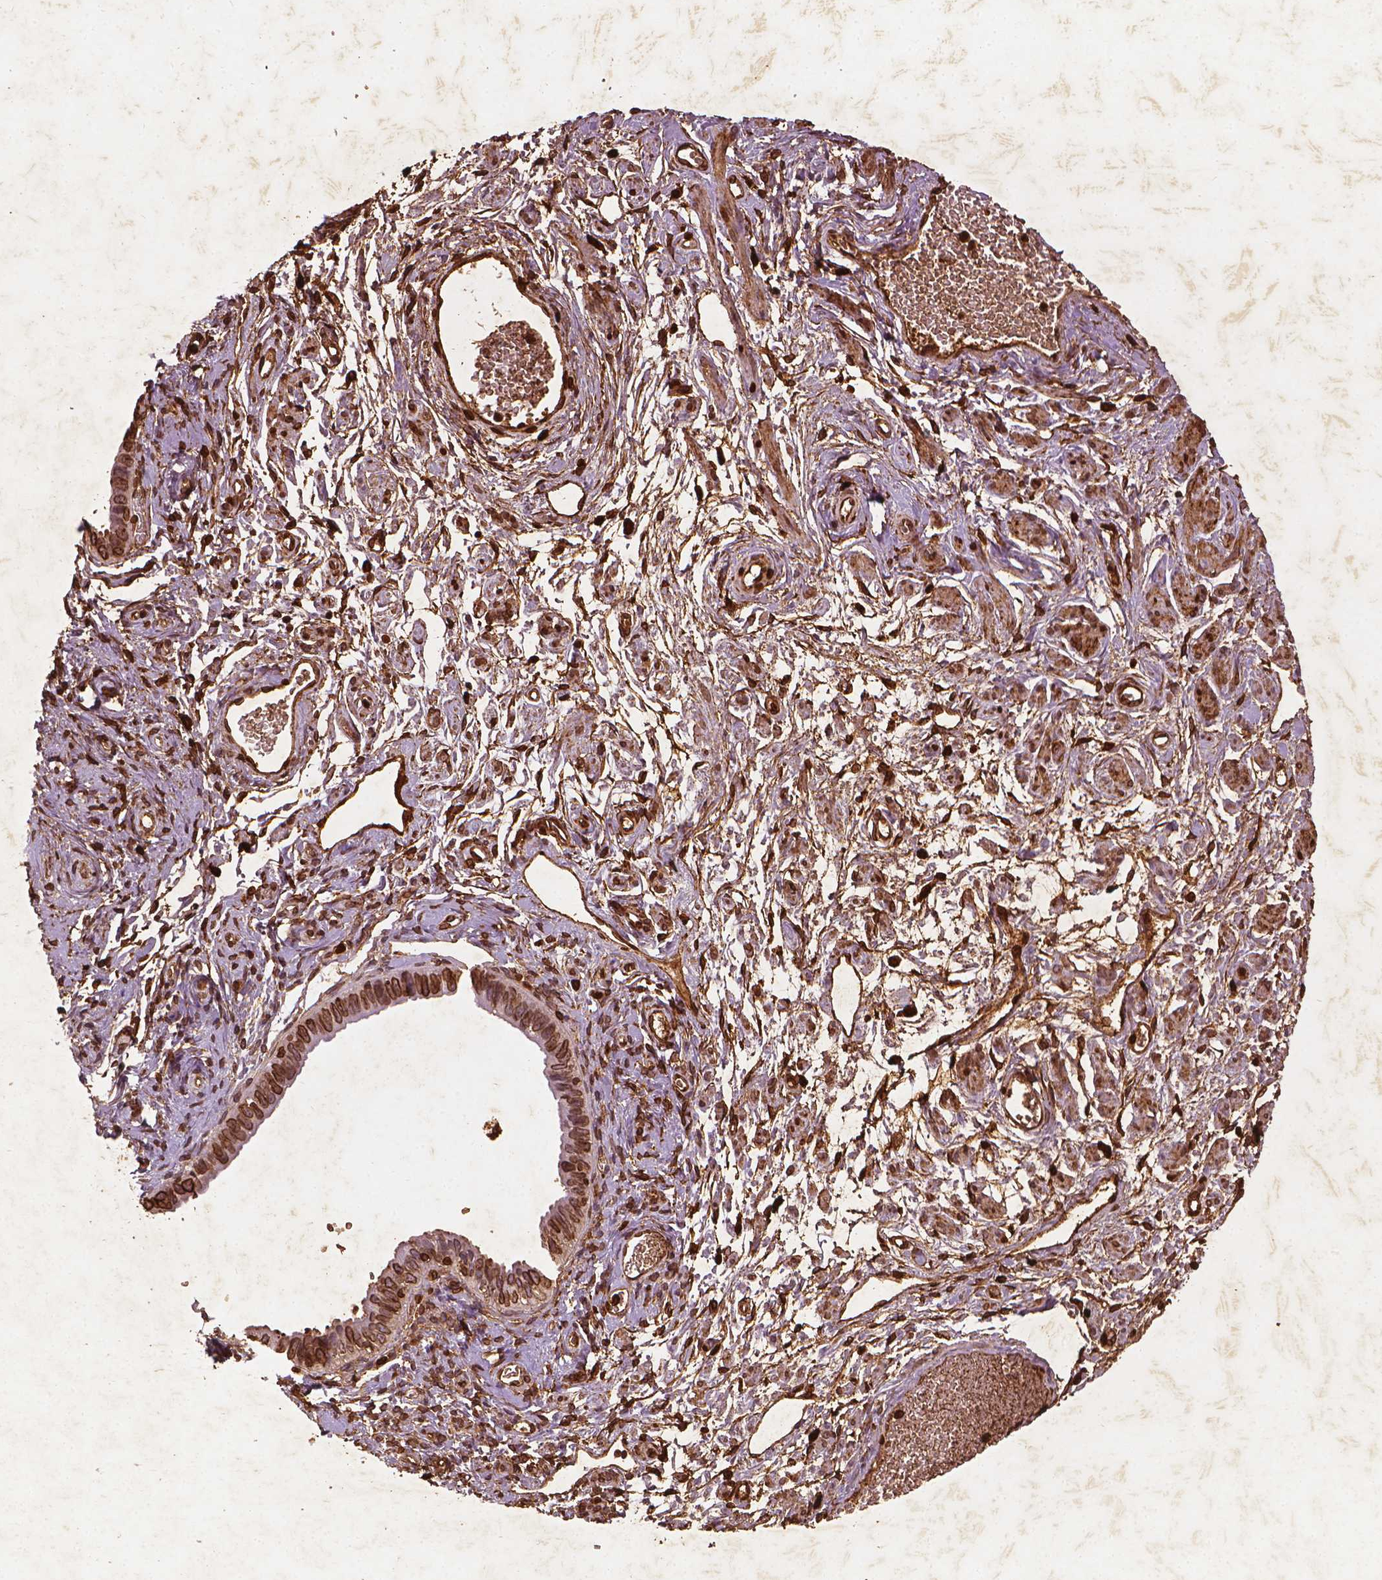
{"staining": {"intensity": "strong", "quantity": ">75%", "location": "cytoplasmic/membranous,nuclear"}, "tissue": "ovarian cancer", "cell_type": "Tumor cells", "image_type": "cancer", "snomed": [{"axis": "morphology", "description": "Carcinoma, endometroid"}, {"axis": "topography", "description": "Ovary"}], "caption": "Protein positivity by IHC demonstrates strong cytoplasmic/membranous and nuclear staining in approximately >75% of tumor cells in ovarian cancer. (DAB = brown stain, brightfield microscopy at high magnification).", "gene": "LMNB1", "patient": {"sex": "female", "age": 85}}